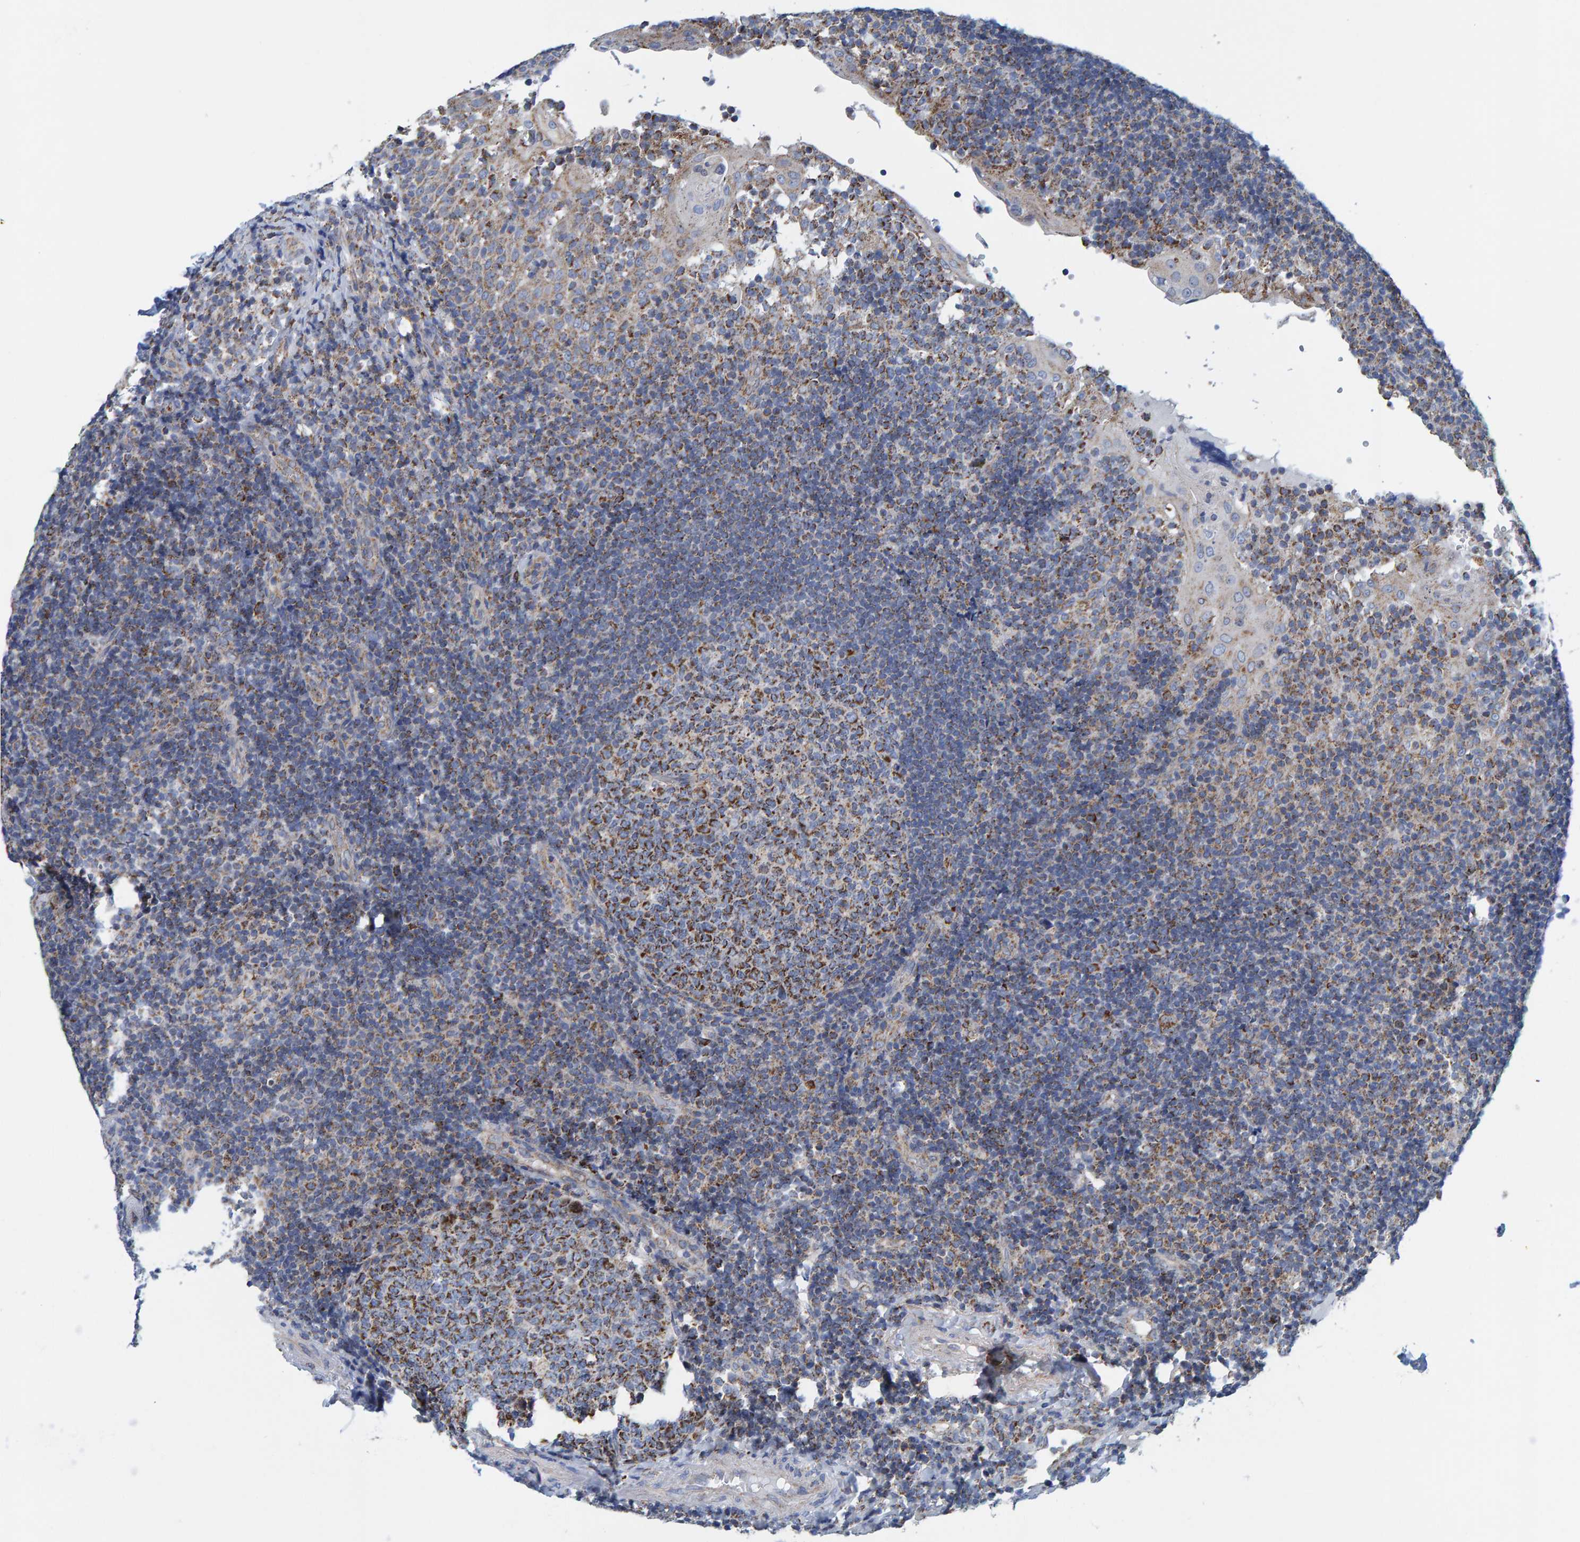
{"staining": {"intensity": "strong", "quantity": ">75%", "location": "cytoplasmic/membranous"}, "tissue": "tonsil", "cell_type": "Germinal center cells", "image_type": "normal", "snomed": [{"axis": "morphology", "description": "Normal tissue, NOS"}, {"axis": "topography", "description": "Tonsil"}], "caption": "Germinal center cells show strong cytoplasmic/membranous staining in approximately >75% of cells in benign tonsil.", "gene": "MRPS7", "patient": {"sex": "female", "age": 40}}